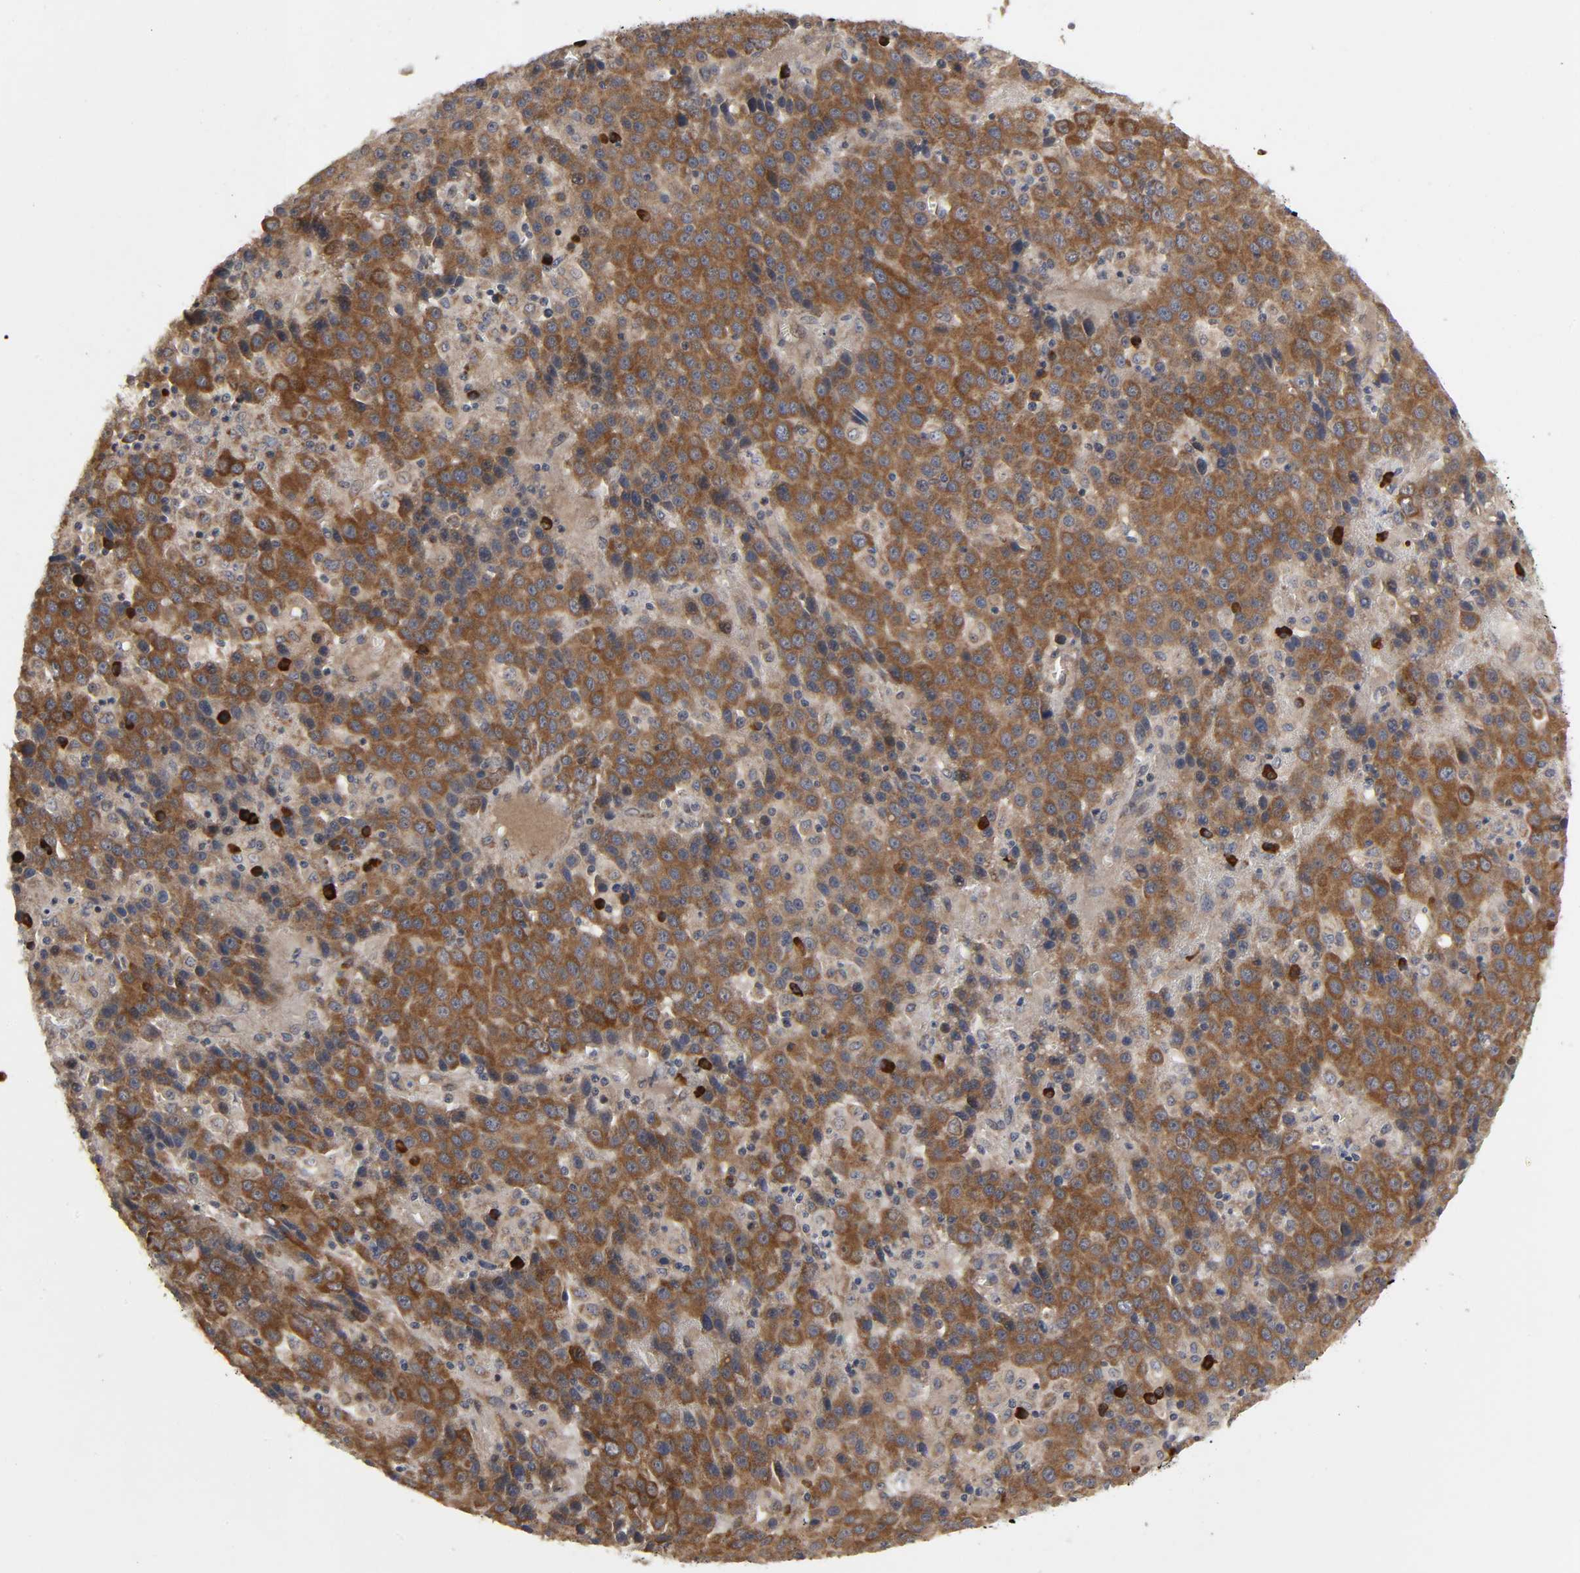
{"staining": {"intensity": "strong", "quantity": ">75%", "location": "cytoplasmic/membranous"}, "tissue": "liver cancer", "cell_type": "Tumor cells", "image_type": "cancer", "snomed": [{"axis": "morphology", "description": "Carcinoma, Hepatocellular, NOS"}, {"axis": "topography", "description": "Liver"}], "caption": "Immunohistochemistry micrograph of liver cancer stained for a protein (brown), which displays high levels of strong cytoplasmic/membranous staining in about >75% of tumor cells.", "gene": "SLC30A9", "patient": {"sex": "female", "age": 53}}